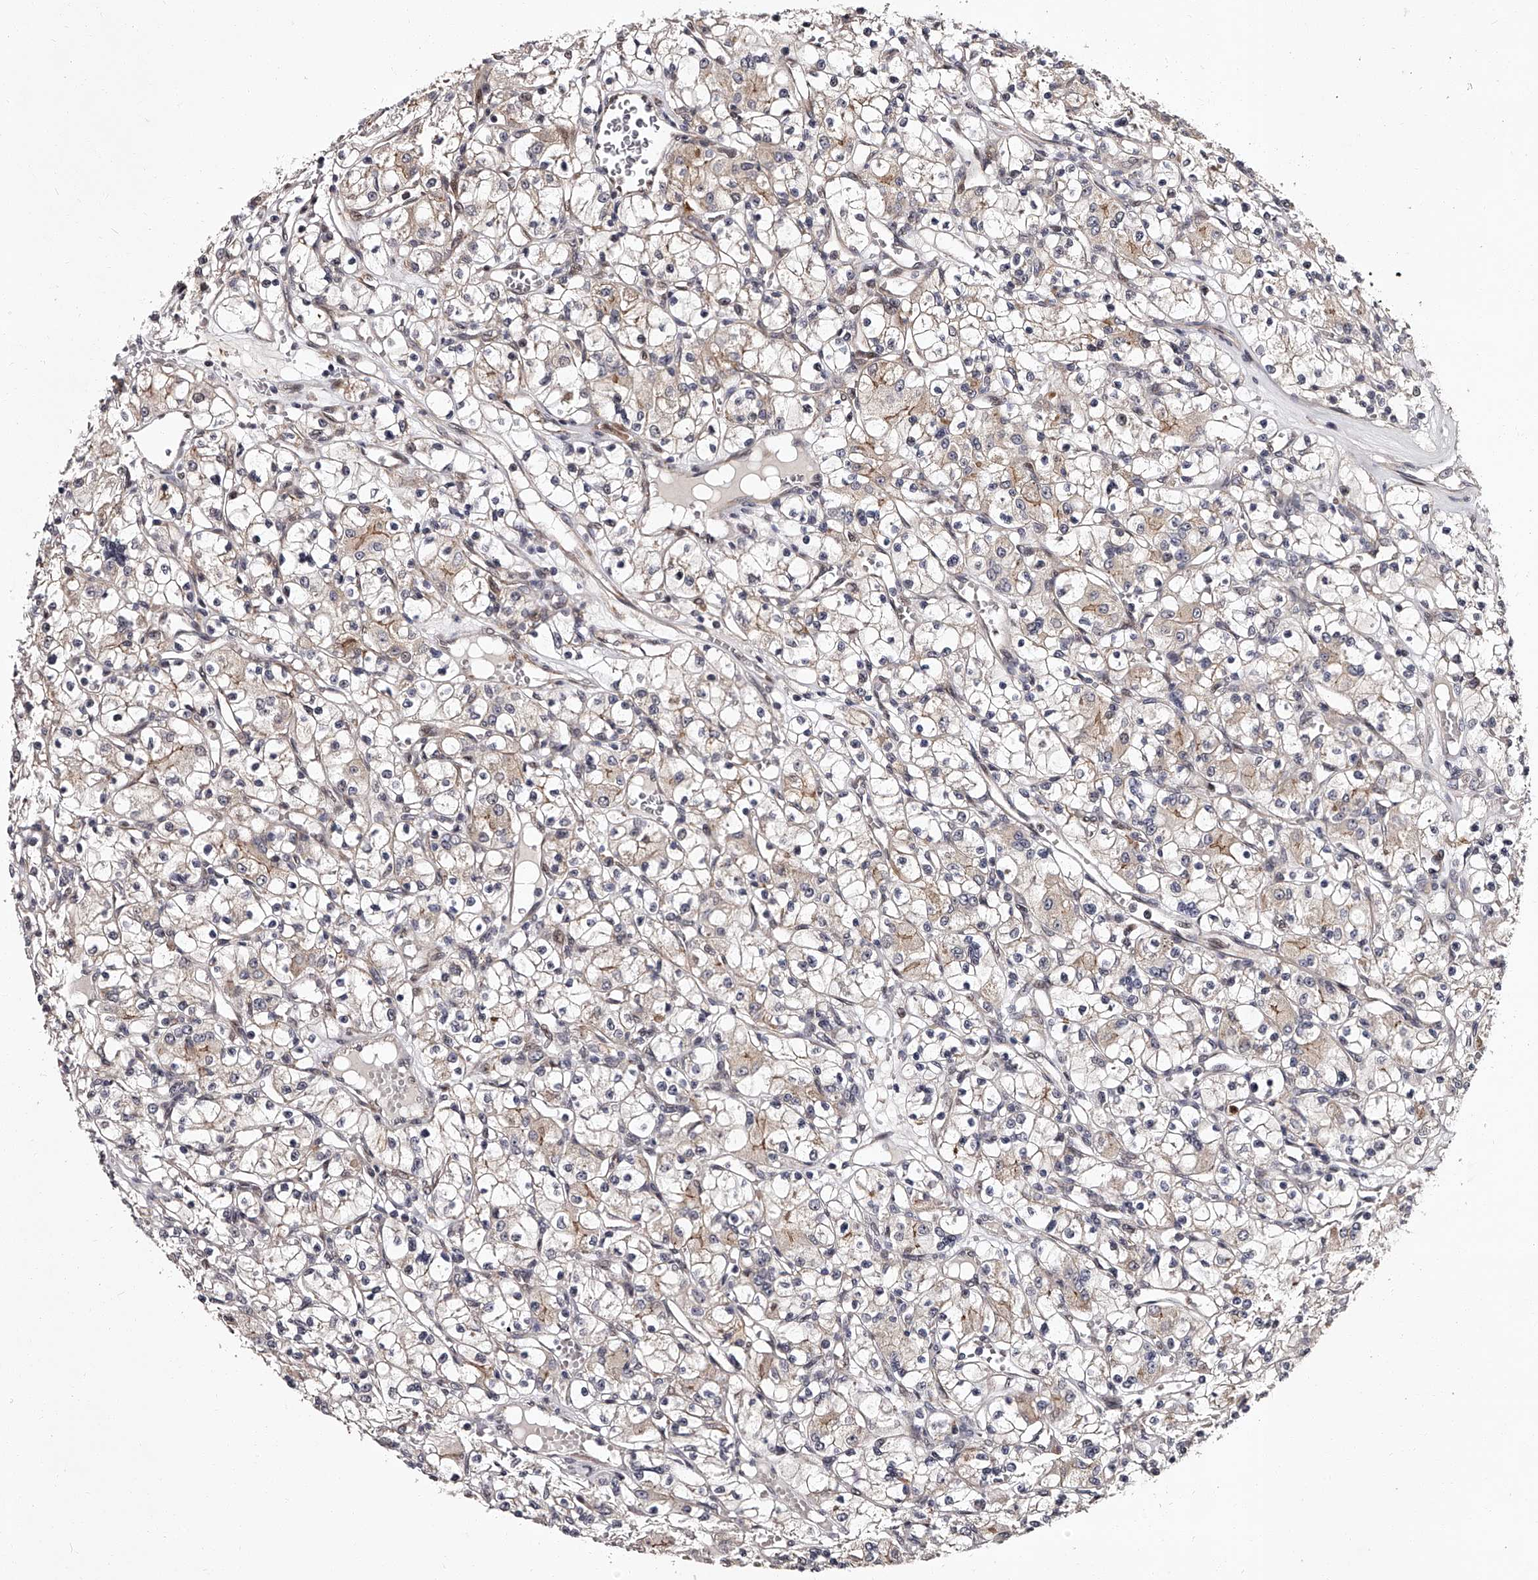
{"staining": {"intensity": "weak", "quantity": "<25%", "location": "cytoplasmic/membranous"}, "tissue": "renal cancer", "cell_type": "Tumor cells", "image_type": "cancer", "snomed": [{"axis": "morphology", "description": "Adenocarcinoma, NOS"}, {"axis": "topography", "description": "Kidney"}], "caption": "High magnification brightfield microscopy of adenocarcinoma (renal) stained with DAB (brown) and counterstained with hematoxylin (blue): tumor cells show no significant positivity. (Stains: DAB immunohistochemistry with hematoxylin counter stain, Microscopy: brightfield microscopy at high magnification).", "gene": "RSC1A1", "patient": {"sex": "female", "age": 59}}